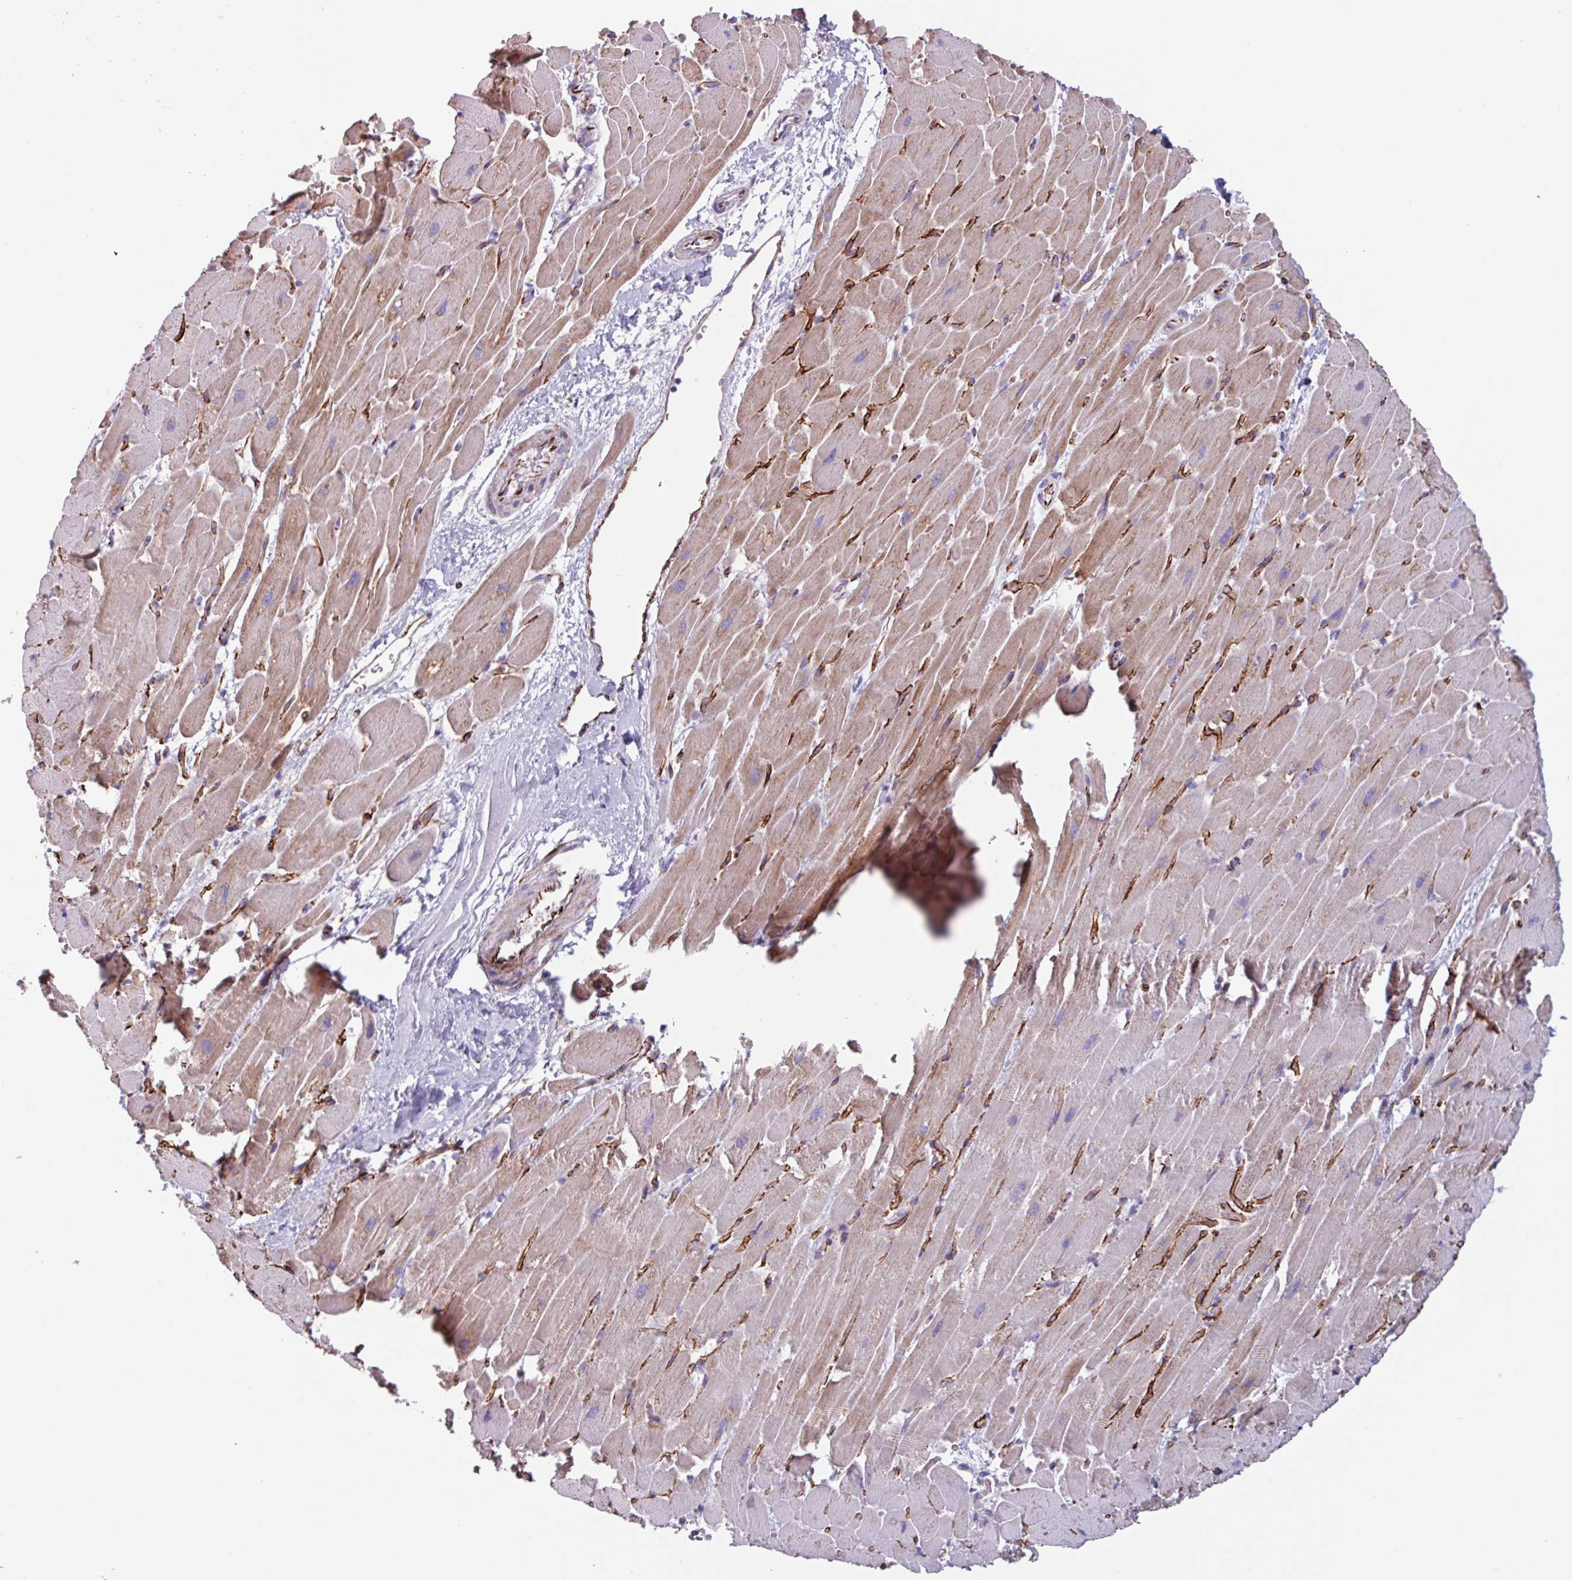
{"staining": {"intensity": "weak", "quantity": ">75%", "location": "cytoplasmic/membranous"}, "tissue": "heart muscle", "cell_type": "Cardiomyocytes", "image_type": "normal", "snomed": [{"axis": "morphology", "description": "Normal tissue, NOS"}, {"axis": "topography", "description": "Heart"}], "caption": "Immunohistochemistry (IHC) of benign heart muscle reveals low levels of weak cytoplasmic/membranous positivity in about >75% of cardiomyocytes.", "gene": "BTD", "patient": {"sex": "male", "age": 37}}